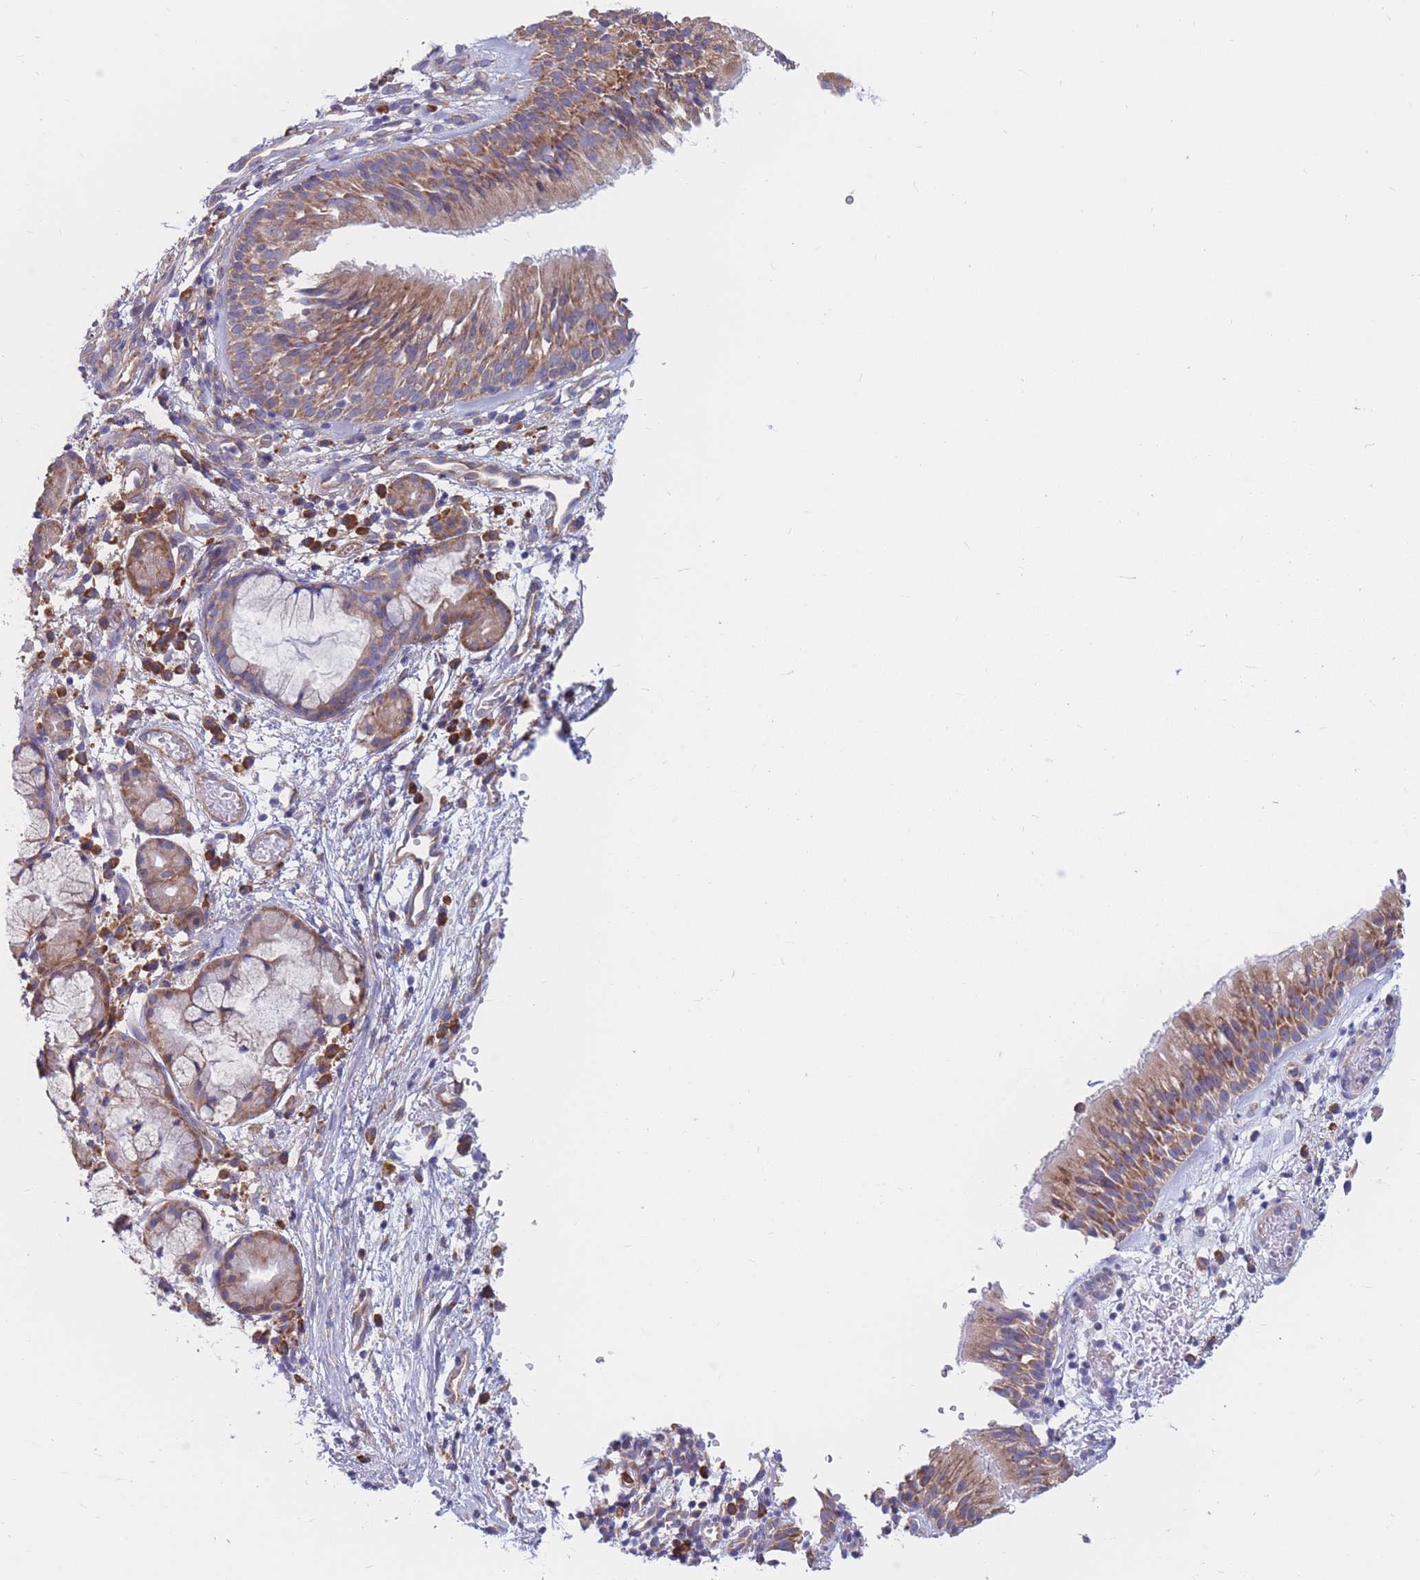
{"staining": {"intensity": "moderate", "quantity": ">75%", "location": "cytoplasmic/membranous"}, "tissue": "nasopharynx", "cell_type": "Respiratory epithelial cells", "image_type": "normal", "snomed": [{"axis": "morphology", "description": "Normal tissue, NOS"}, {"axis": "topography", "description": "Nasopharynx"}], "caption": "DAB (3,3'-diaminobenzidine) immunohistochemical staining of unremarkable human nasopharynx exhibits moderate cytoplasmic/membranous protein positivity in about >75% of respiratory epithelial cells.", "gene": "RPL8", "patient": {"sex": "male", "age": 65}}